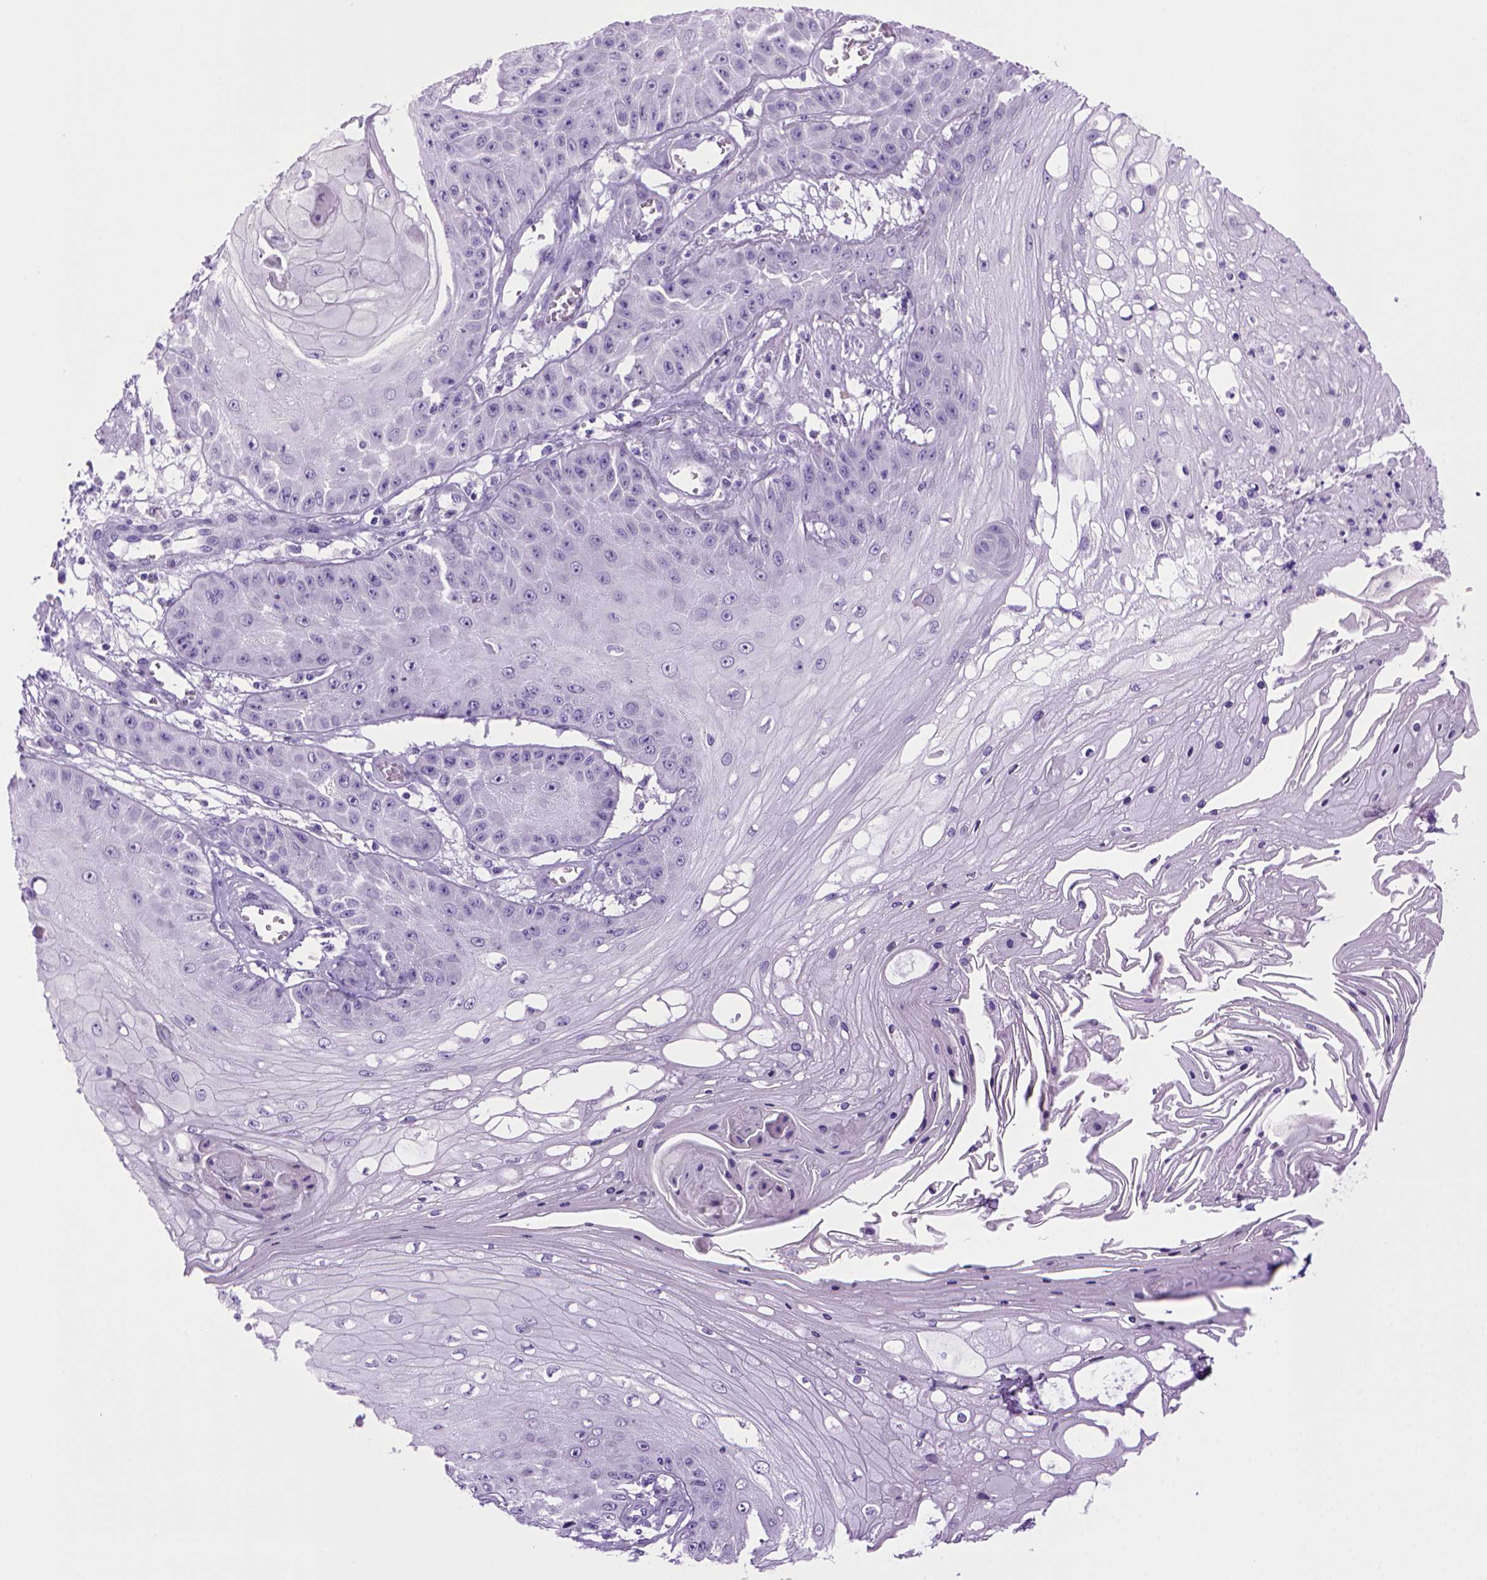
{"staining": {"intensity": "negative", "quantity": "none", "location": "none"}, "tissue": "skin cancer", "cell_type": "Tumor cells", "image_type": "cancer", "snomed": [{"axis": "morphology", "description": "Squamous cell carcinoma, NOS"}, {"axis": "topography", "description": "Skin"}], "caption": "This is an IHC micrograph of human skin squamous cell carcinoma. There is no positivity in tumor cells.", "gene": "SGCG", "patient": {"sex": "male", "age": 70}}